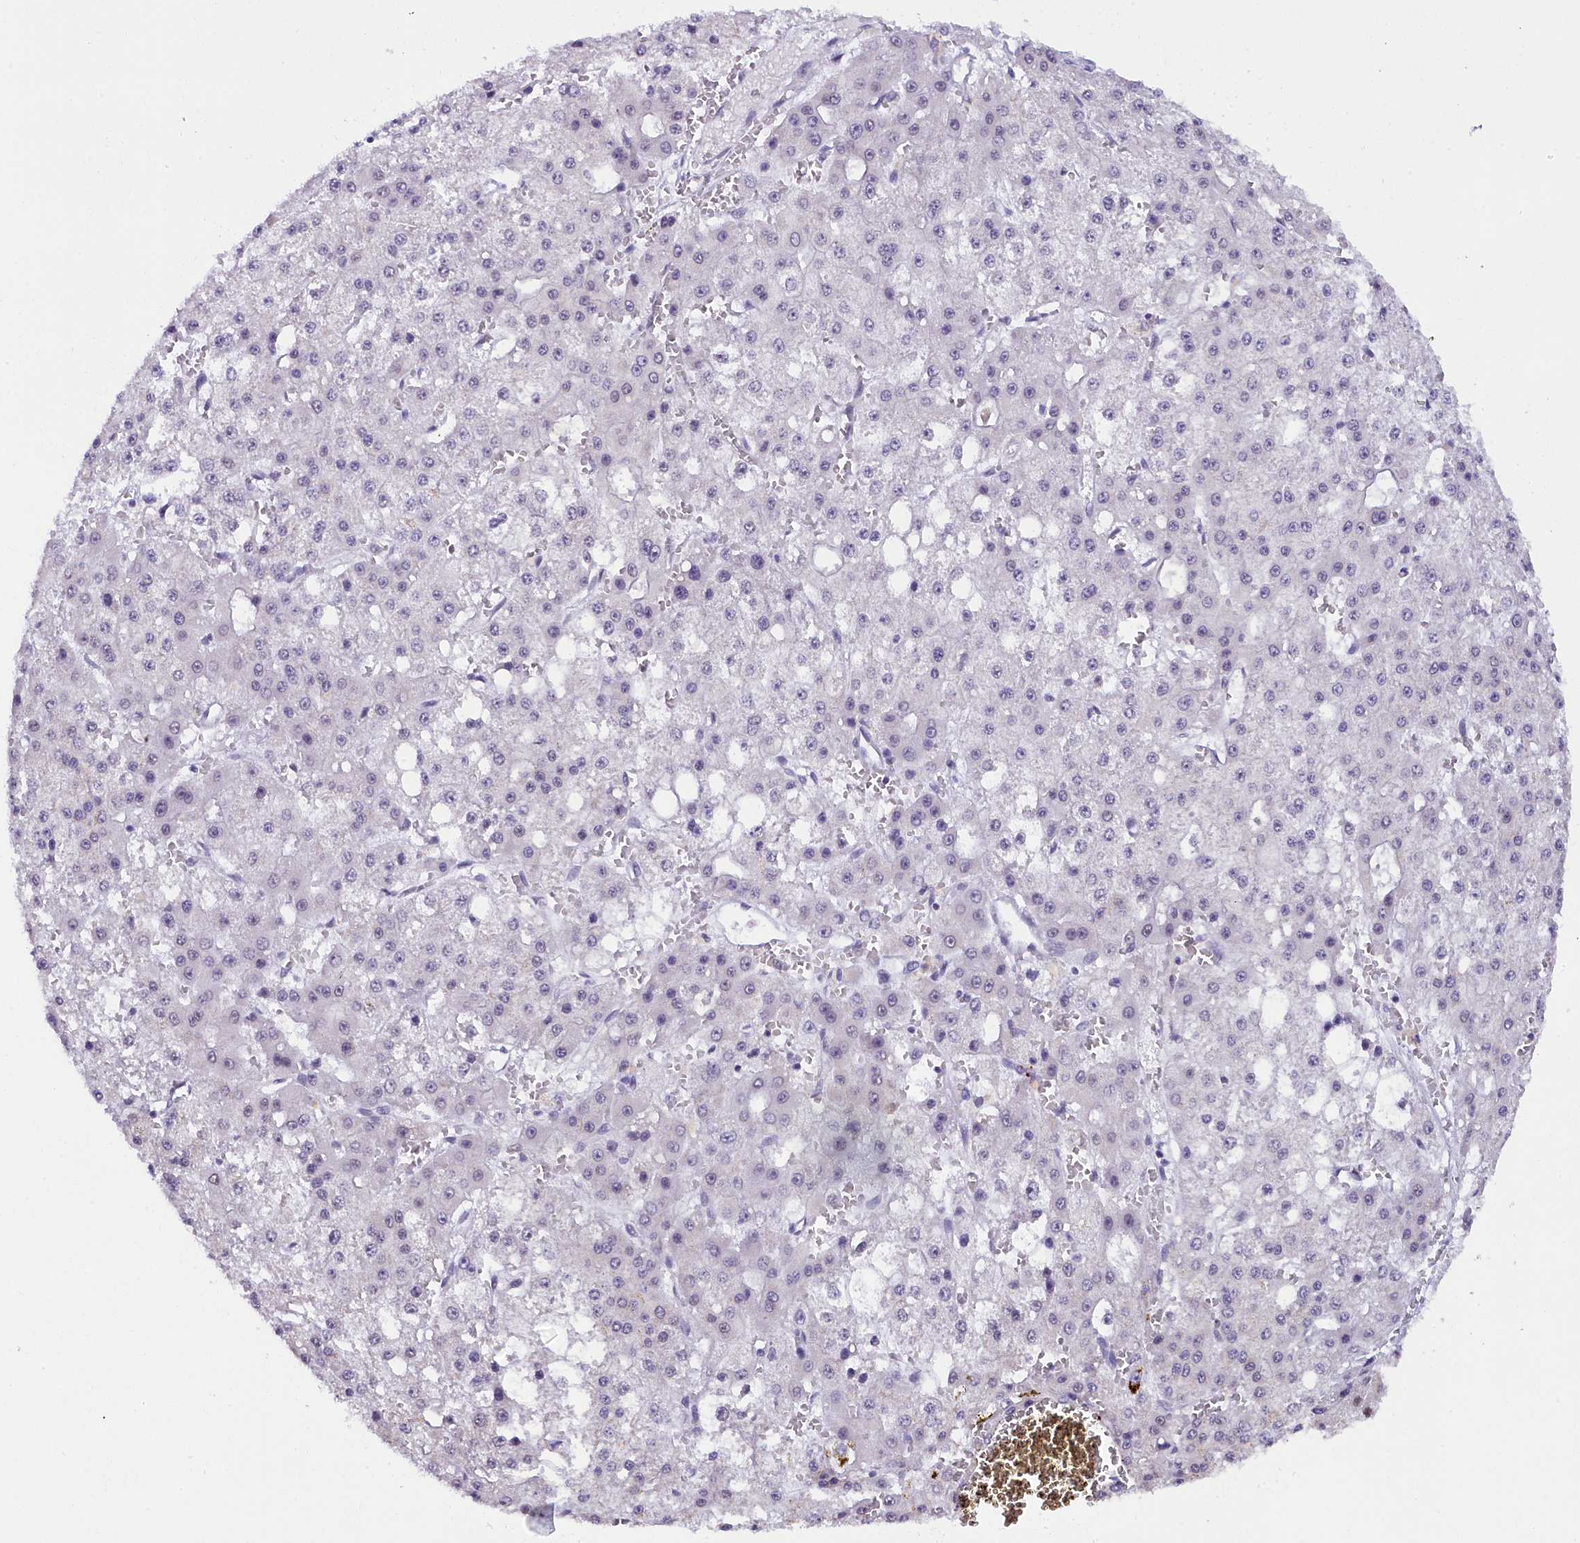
{"staining": {"intensity": "negative", "quantity": "none", "location": "none"}, "tissue": "liver cancer", "cell_type": "Tumor cells", "image_type": "cancer", "snomed": [{"axis": "morphology", "description": "Carcinoma, Hepatocellular, NOS"}, {"axis": "topography", "description": "Liver"}], "caption": "This is an IHC micrograph of human hepatocellular carcinoma (liver). There is no positivity in tumor cells.", "gene": "NCBP1", "patient": {"sex": "male", "age": 47}}